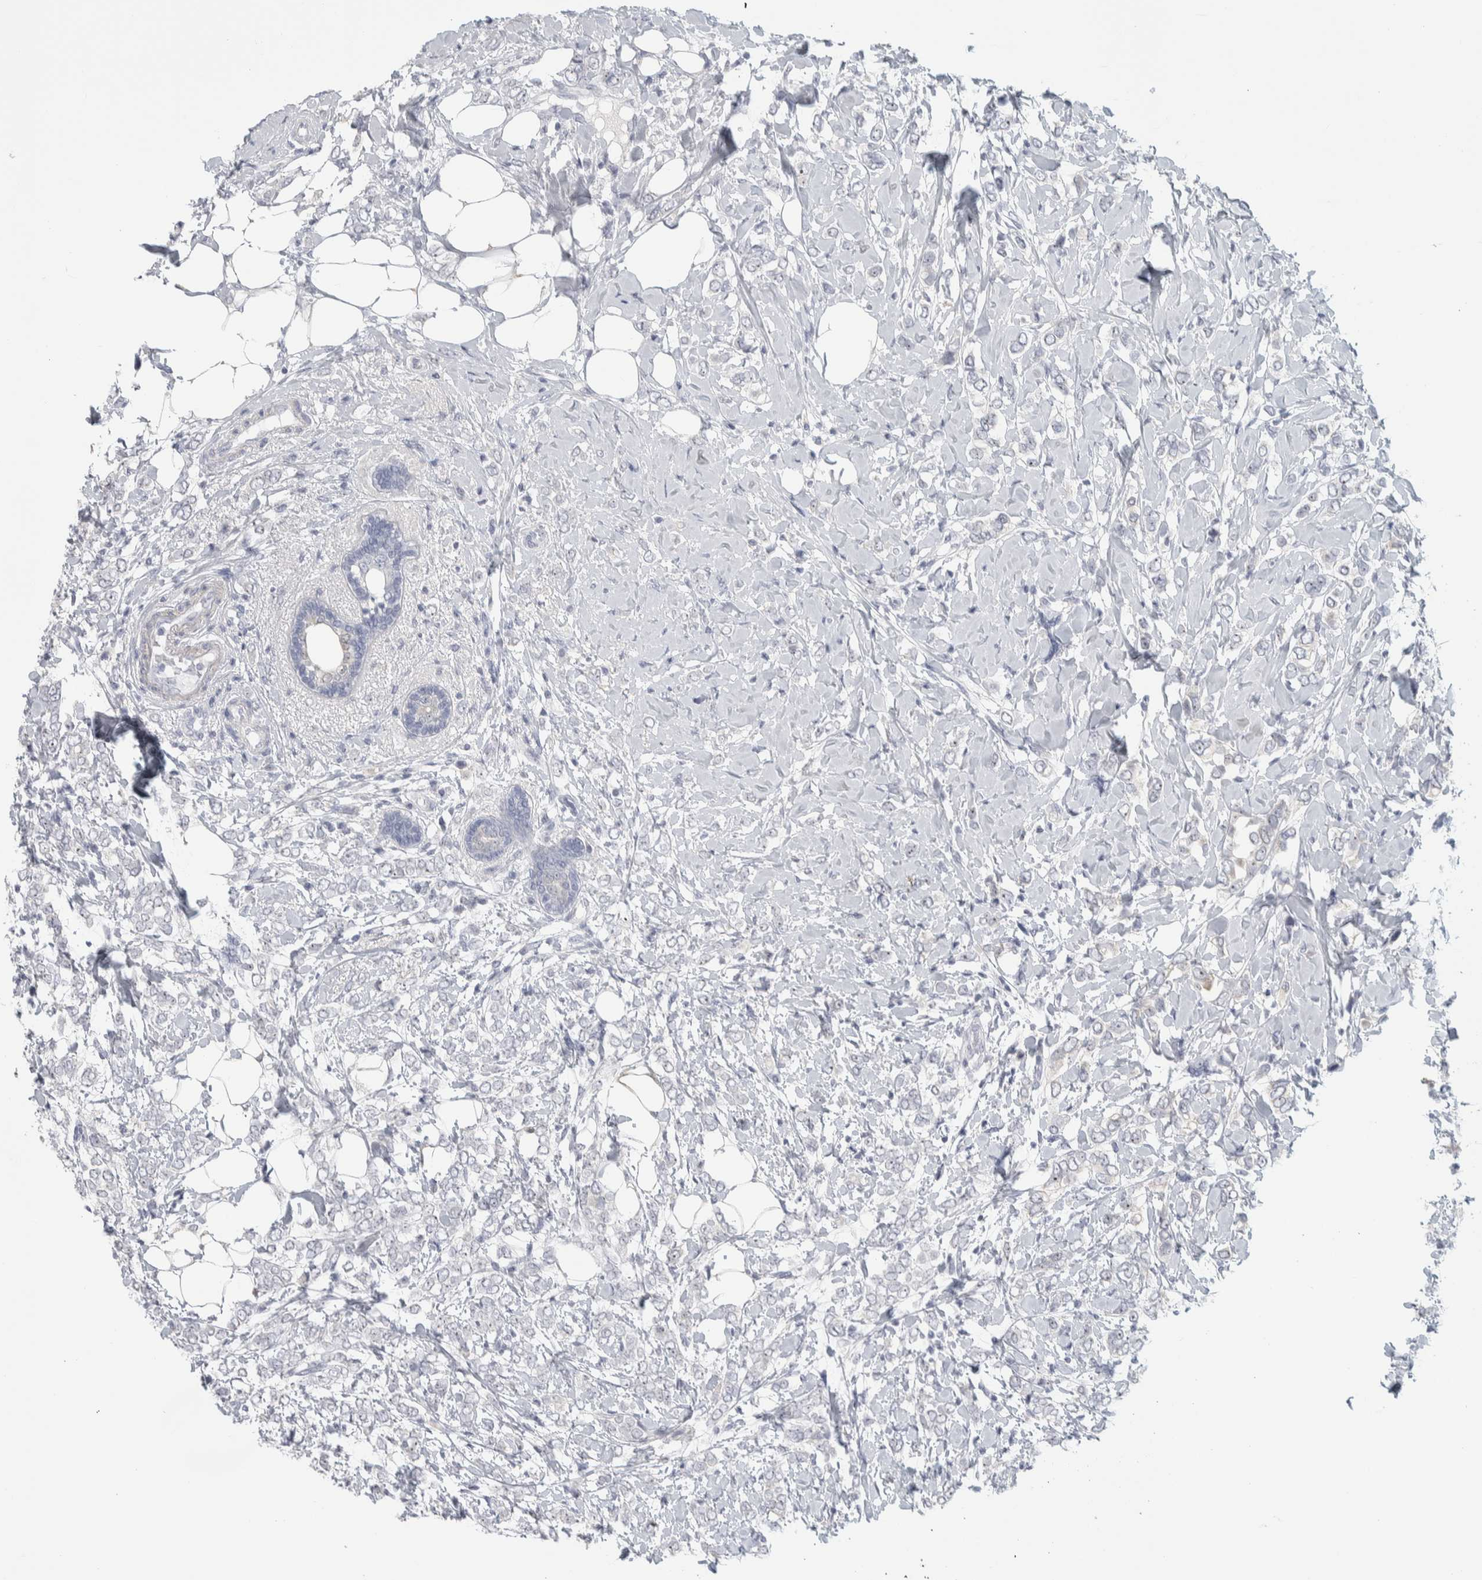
{"staining": {"intensity": "negative", "quantity": "none", "location": "none"}, "tissue": "breast cancer", "cell_type": "Tumor cells", "image_type": "cancer", "snomed": [{"axis": "morphology", "description": "Normal tissue, NOS"}, {"axis": "morphology", "description": "Lobular carcinoma"}, {"axis": "topography", "description": "Breast"}], "caption": "A histopathology image of breast cancer stained for a protein reveals no brown staining in tumor cells.", "gene": "DCXR", "patient": {"sex": "female", "age": 47}}